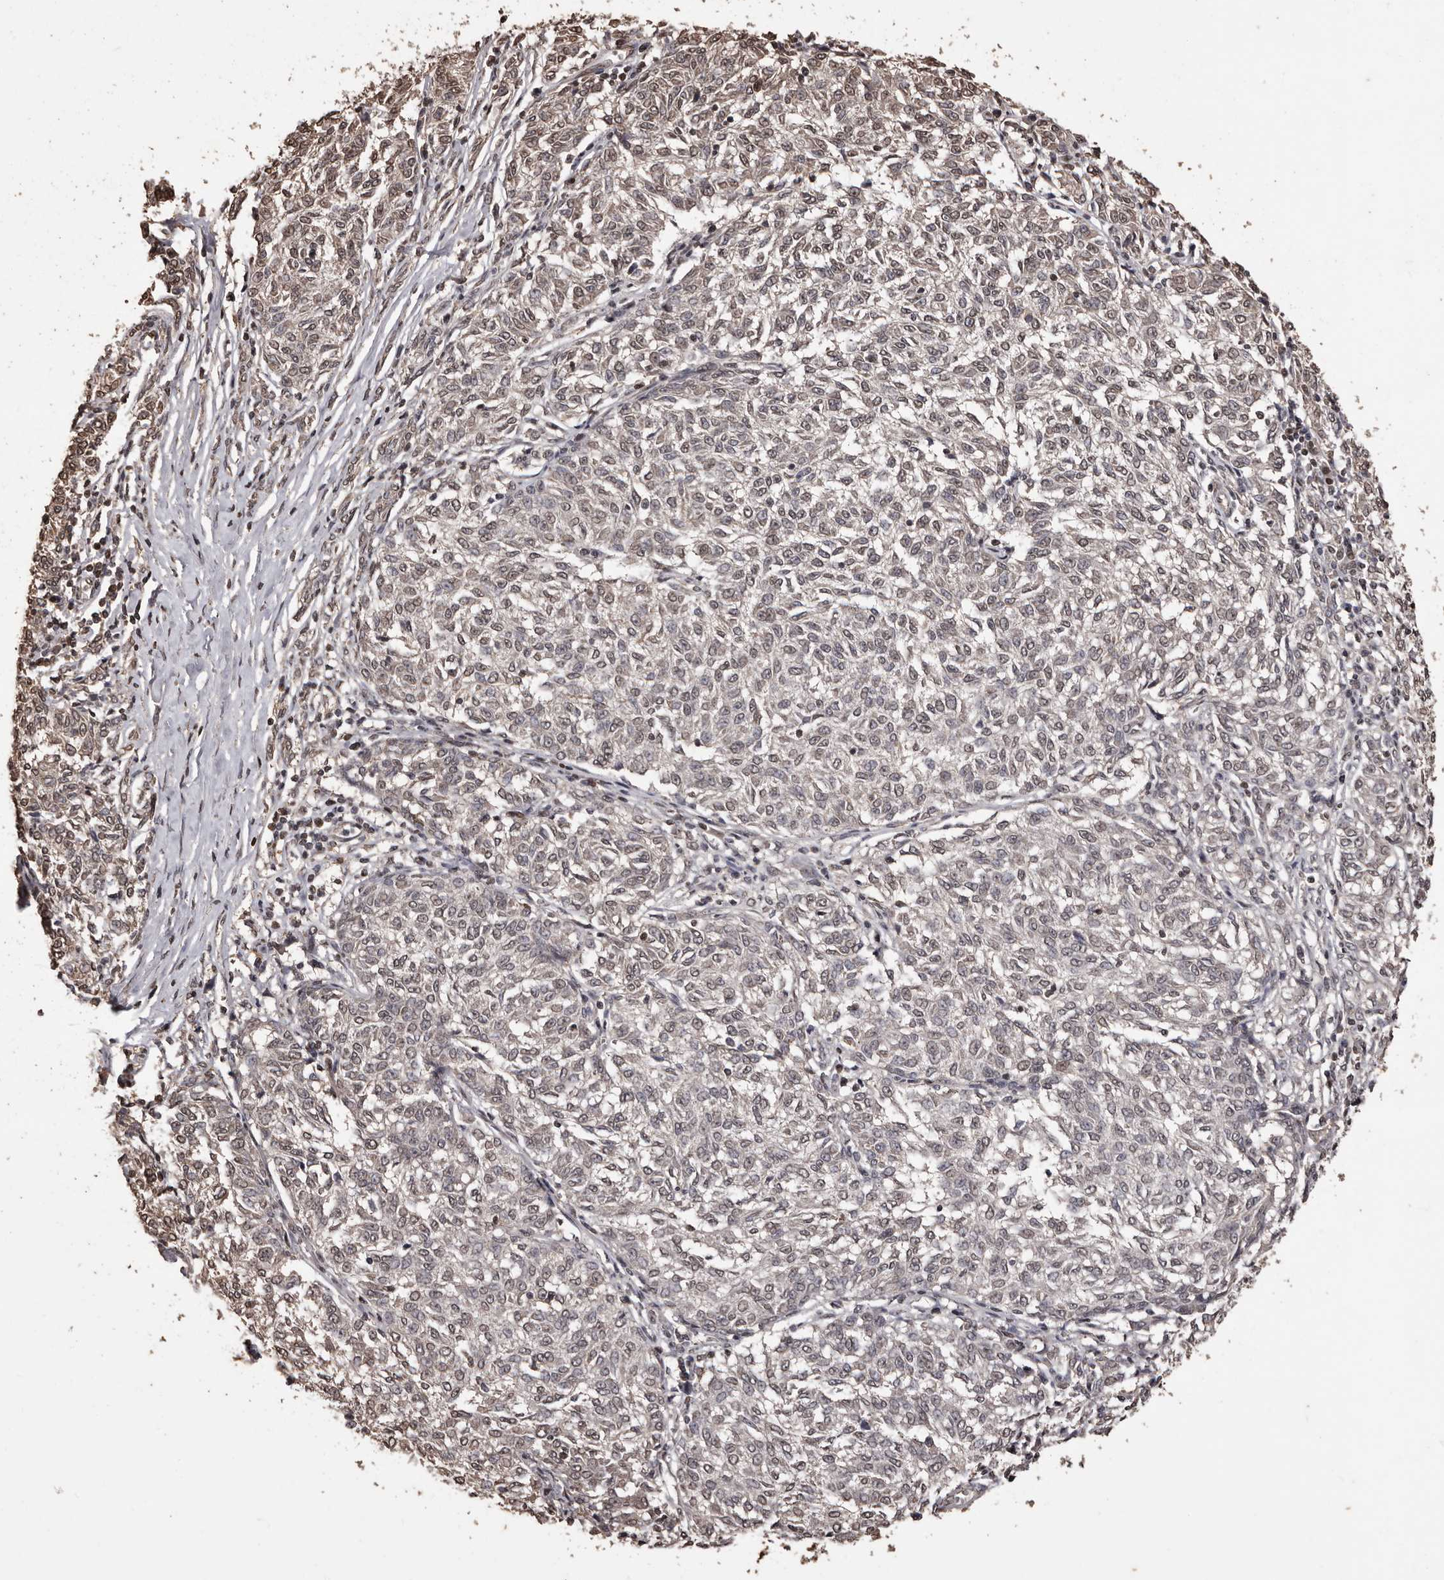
{"staining": {"intensity": "weak", "quantity": "25%-75%", "location": "cytoplasmic/membranous,nuclear"}, "tissue": "melanoma", "cell_type": "Tumor cells", "image_type": "cancer", "snomed": [{"axis": "morphology", "description": "Malignant melanoma, NOS"}, {"axis": "topography", "description": "Skin"}], "caption": "There is low levels of weak cytoplasmic/membranous and nuclear staining in tumor cells of melanoma, as demonstrated by immunohistochemical staining (brown color).", "gene": "NAV1", "patient": {"sex": "female", "age": 72}}